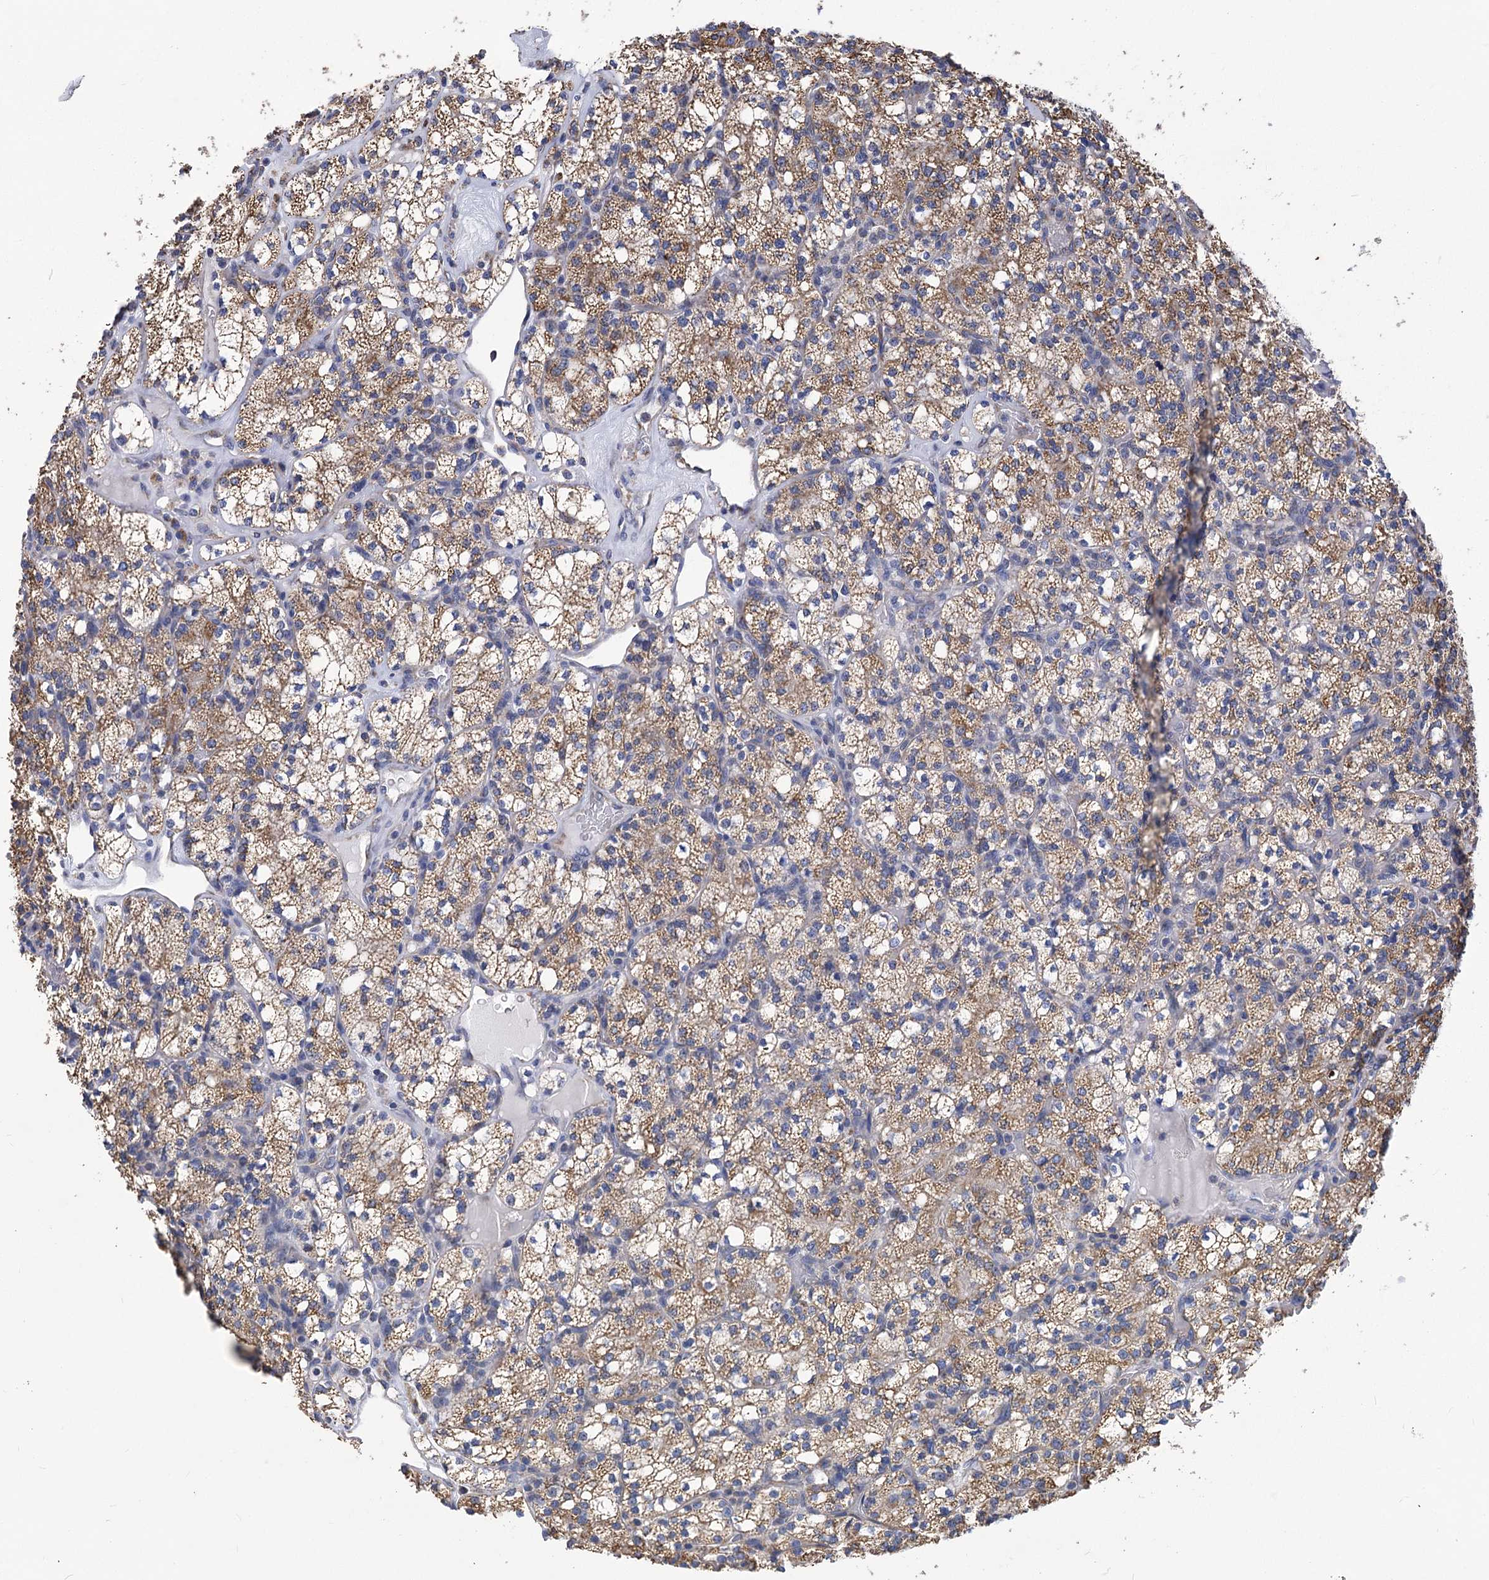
{"staining": {"intensity": "moderate", "quantity": ">75%", "location": "cytoplasmic/membranous"}, "tissue": "renal cancer", "cell_type": "Tumor cells", "image_type": "cancer", "snomed": [{"axis": "morphology", "description": "Adenocarcinoma, NOS"}, {"axis": "topography", "description": "Kidney"}], "caption": "A high-resolution micrograph shows immunohistochemistry staining of renal cancer (adenocarcinoma), which shows moderate cytoplasmic/membranous staining in approximately >75% of tumor cells.", "gene": "CCDC73", "patient": {"sex": "male", "age": 77}}